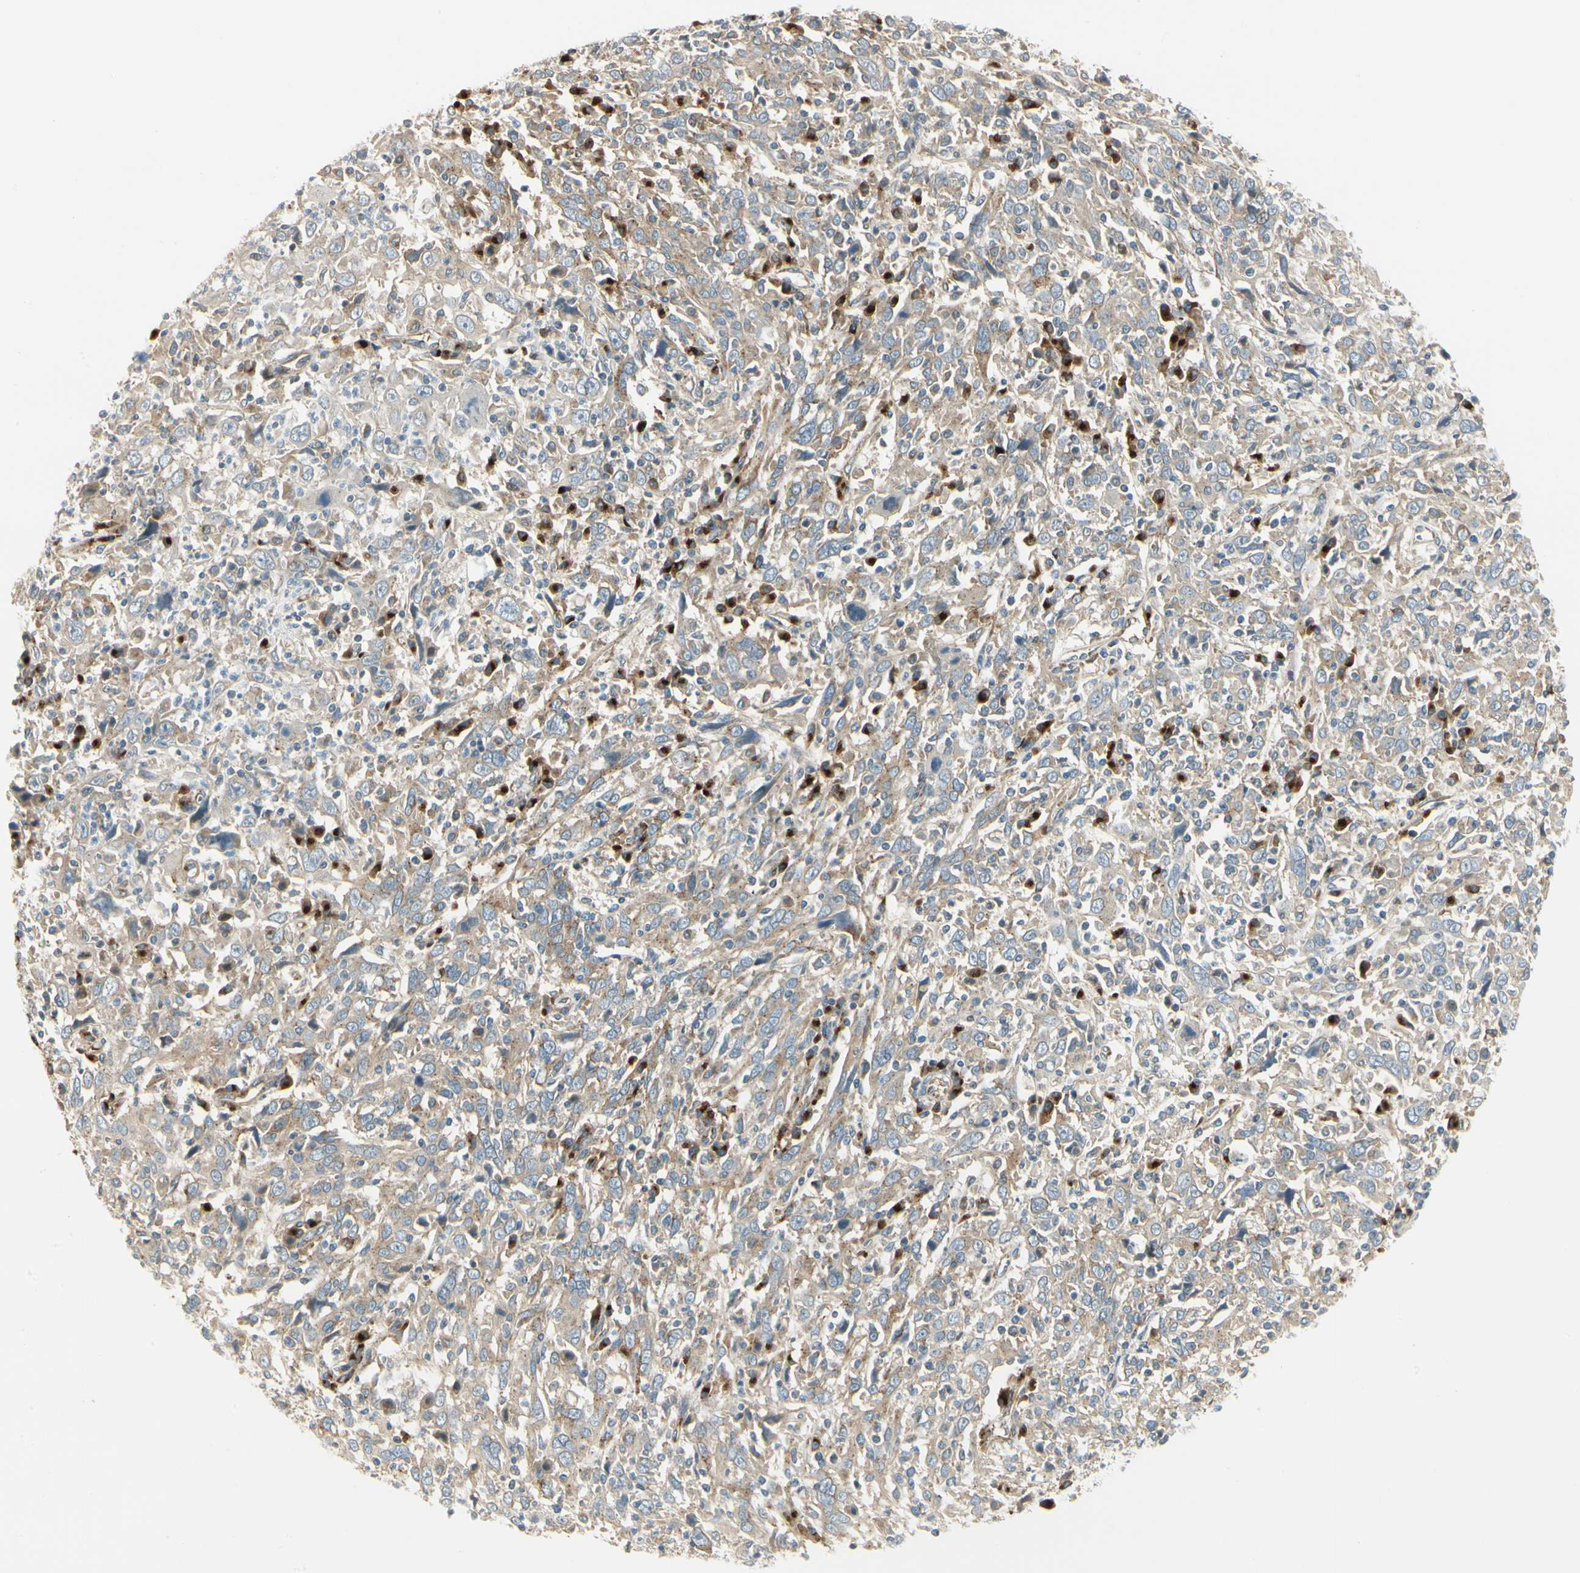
{"staining": {"intensity": "weak", "quantity": ">75%", "location": "cytoplasmic/membranous"}, "tissue": "cervical cancer", "cell_type": "Tumor cells", "image_type": "cancer", "snomed": [{"axis": "morphology", "description": "Squamous cell carcinoma, NOS"}, {"axis": "topography", "description": "Cervix"}], "caption": "A high-resolution micrograph shows immunohistochemistry staining of squamous cell carcinoma (cervical), which displays weak cytoplasmic/membranous staining in about >75% of tumor cells.", "gene": "MANSC1", "patient": {"sex": "female", "age": 46}}